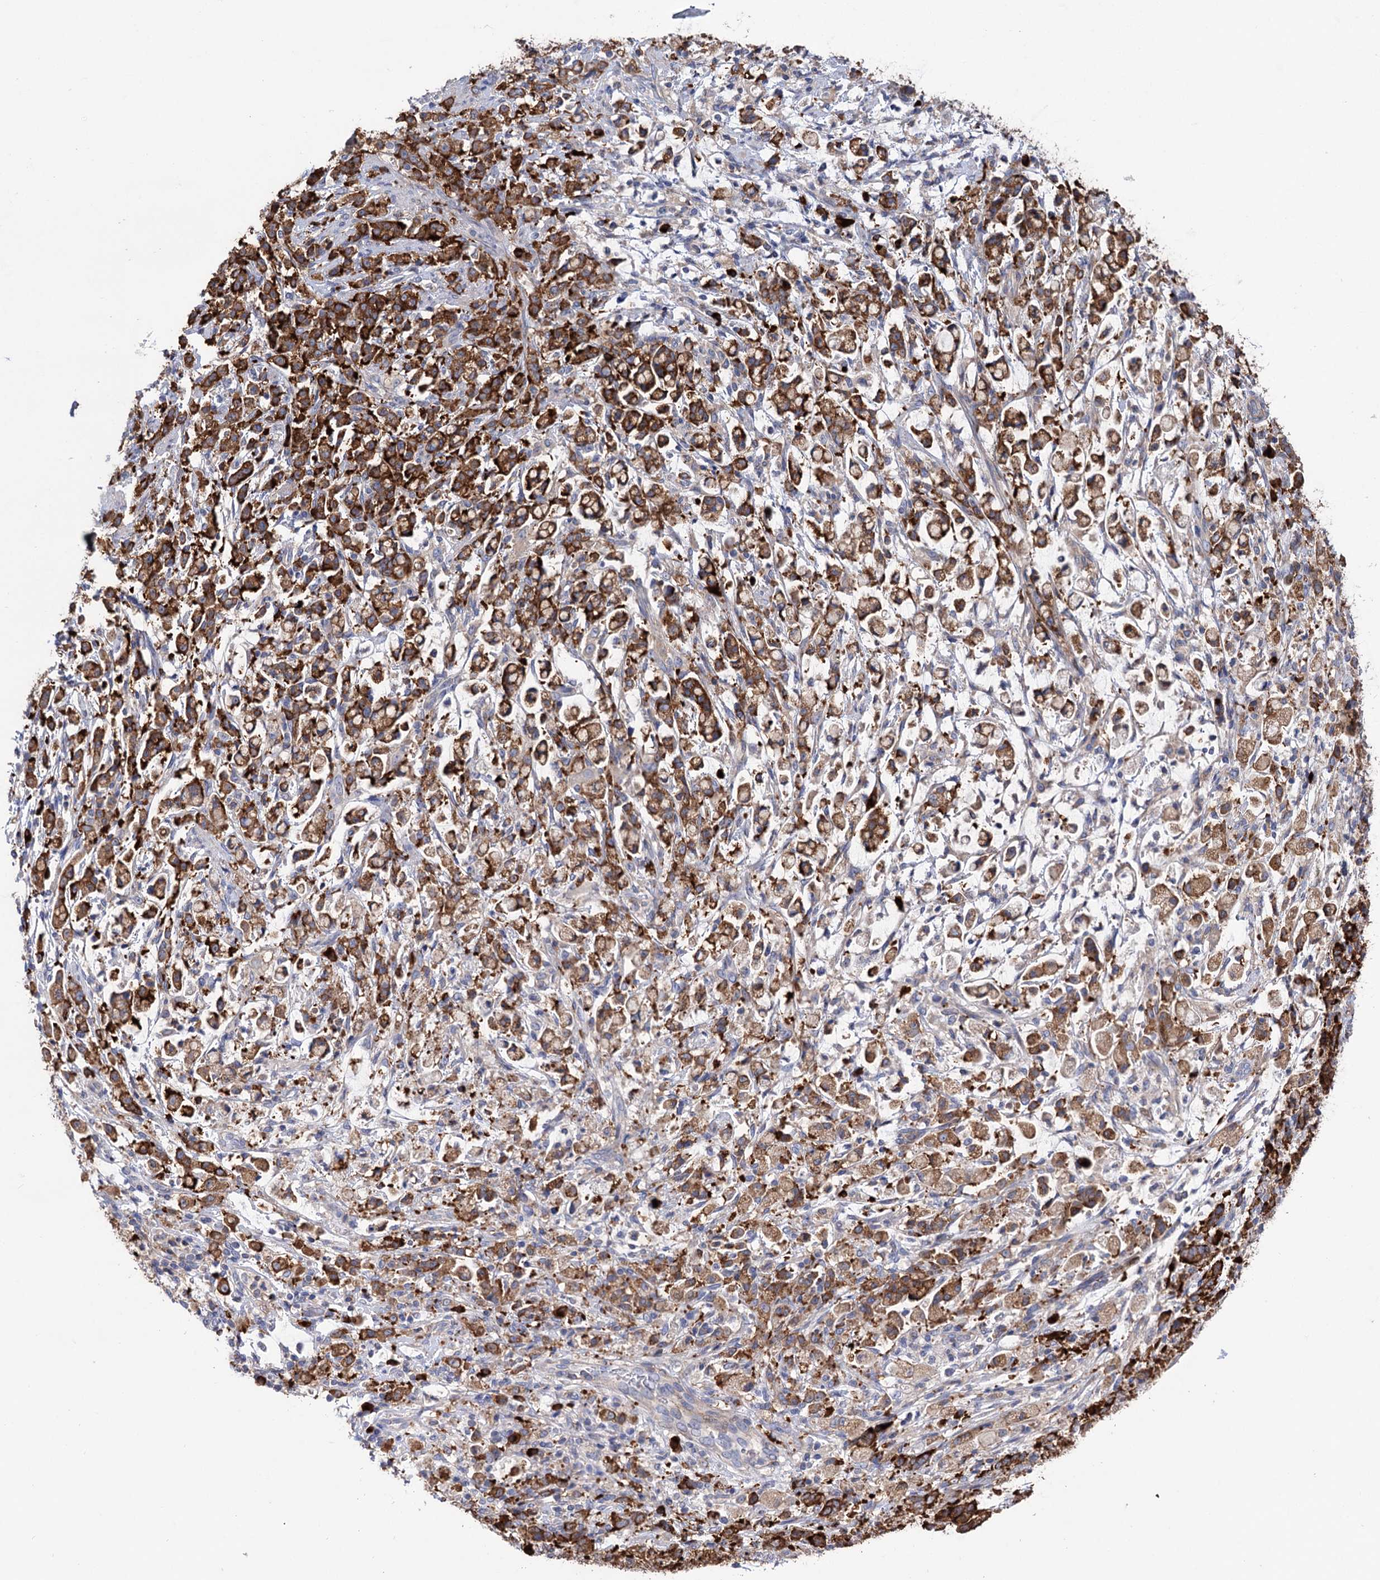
{"staining": {"intensity": "strong", "quantity": ">75%", "location": "cytoplasmic/membranous"}, "tissue": "stomach cancer", "cell_type": "Tumor cells", "image_type": "cancer", "snomed": [{"axis": "morphology", "description": "Adenocarcinoma, NOS"}, {"axis": "topography", "description": "Stomach"}], "caption": "This histopathology image demonstrates immunohistochemistry staining of human stomach adenocarcinoma, with high strong cytoplasmic/membranous staining in approximately >75% of tumor cells.", "gene": "BBS4", "patient": {"sex": "female", "age": 60}}